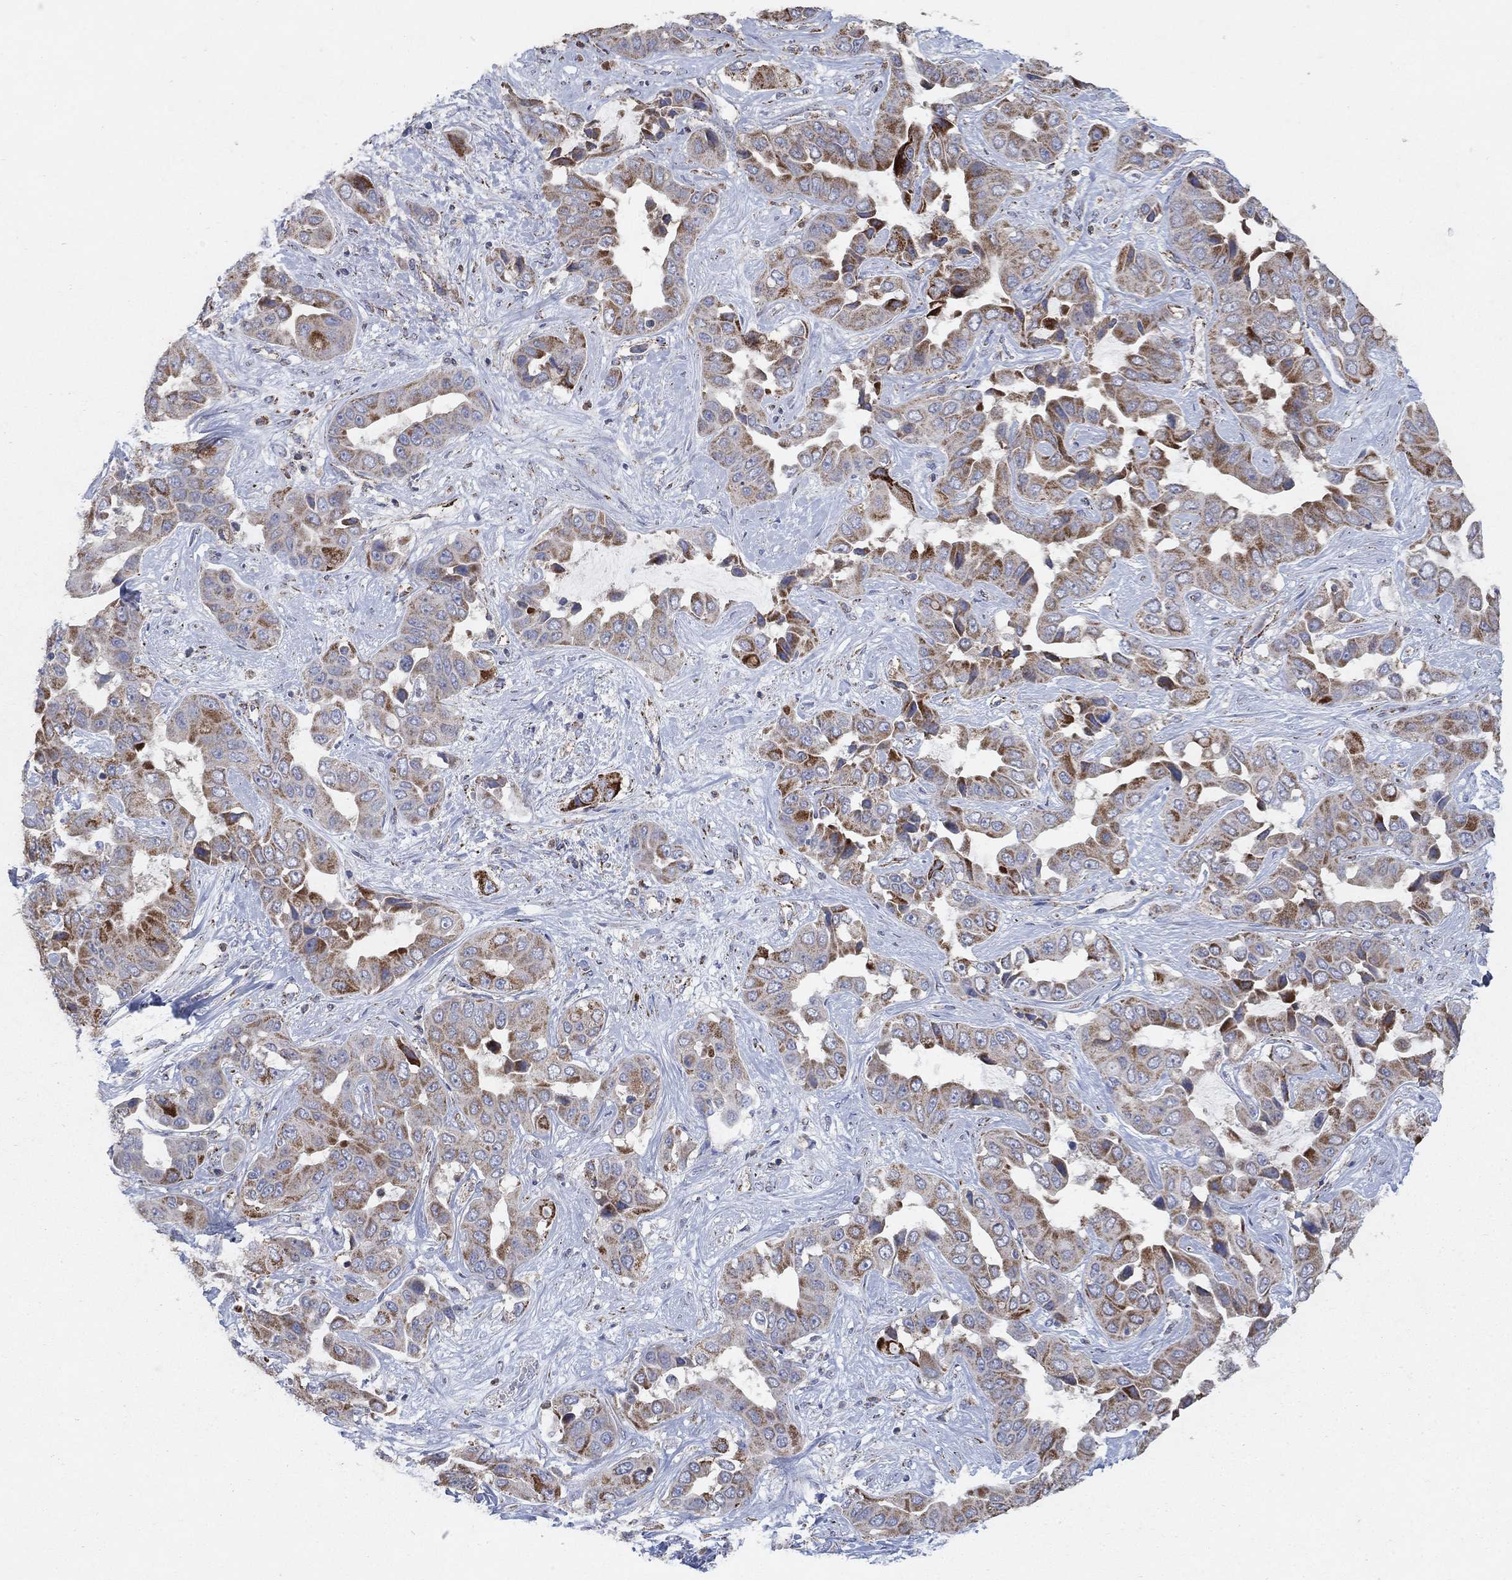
{"staining": {"intensity": "strong", "quantity": "<25%", "location": "cytoplasmic/membranous"}, "tissue": "liver cancer", "cell_type": "Tumor cells", "image_type": "cancer", "snomed": [{"axis": "morphology", "description": "Cholangiocarcinoma"}, {"axis": "topography", "description": "Liver"}], "caption": "Liver cancer (cholangiocarcinoma) tissue exhibits strong cytoplasmic/membranous positivity in about <25% of tumor cells", "gene": "PNPLA2", "patient": {"sex": "female", "age": 52}}